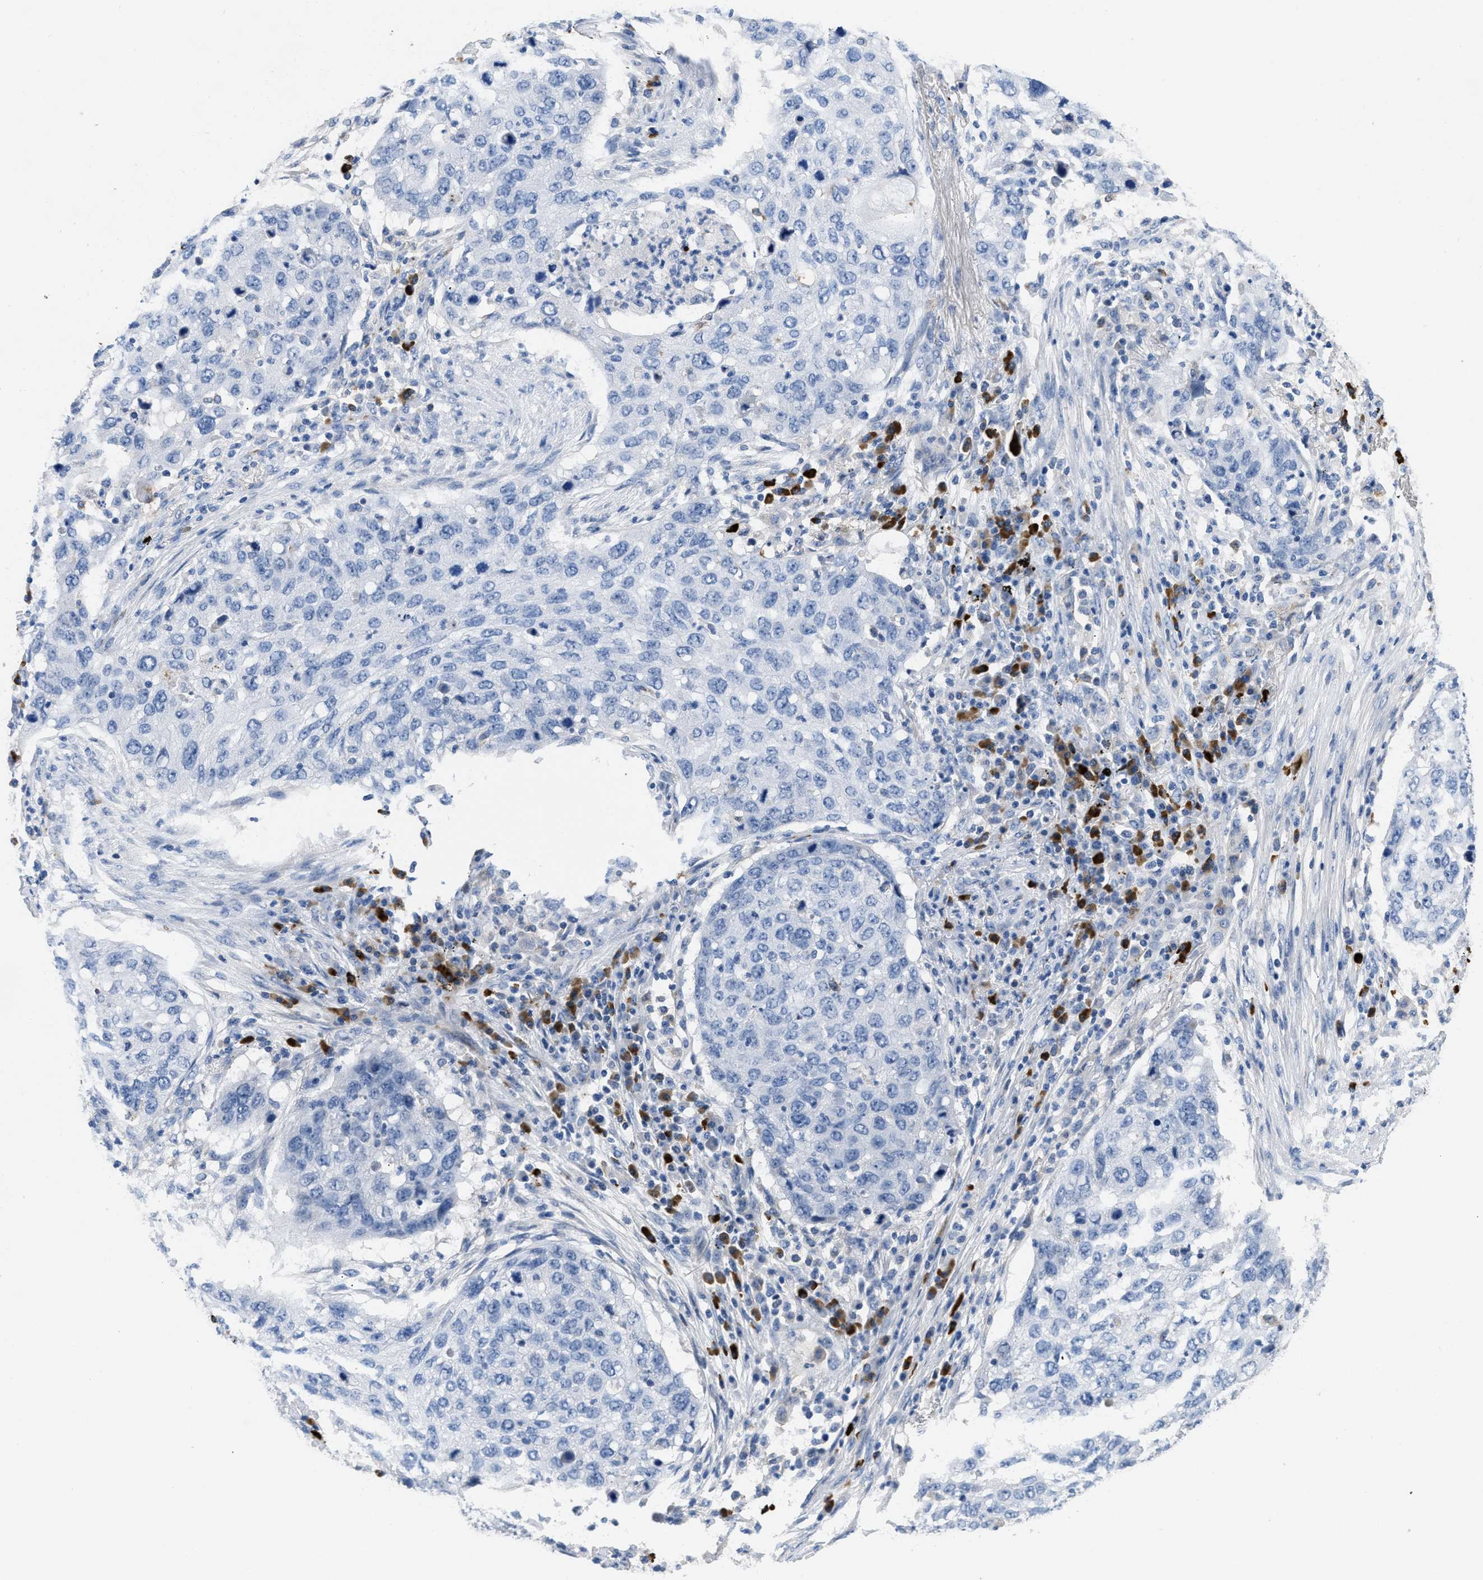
{"staining": {"intensity": "negative", "quantity": "none", "location": "none"}, "tissue": "lung cancer", "cell_type": "Tumor cells", "image_type": "cancer", "snomed": [{"axis": "morphology", "description": "Squamous cell carcinoma, NOS"}, {"axis": "topography", "description": "Lung"}], "caption": "An image of human lung cancer (squamous cell carcinoma) is negative for staining in tumor cells.", "gene": "FGF18", "patient": {"sex": "female", "age": 63}}